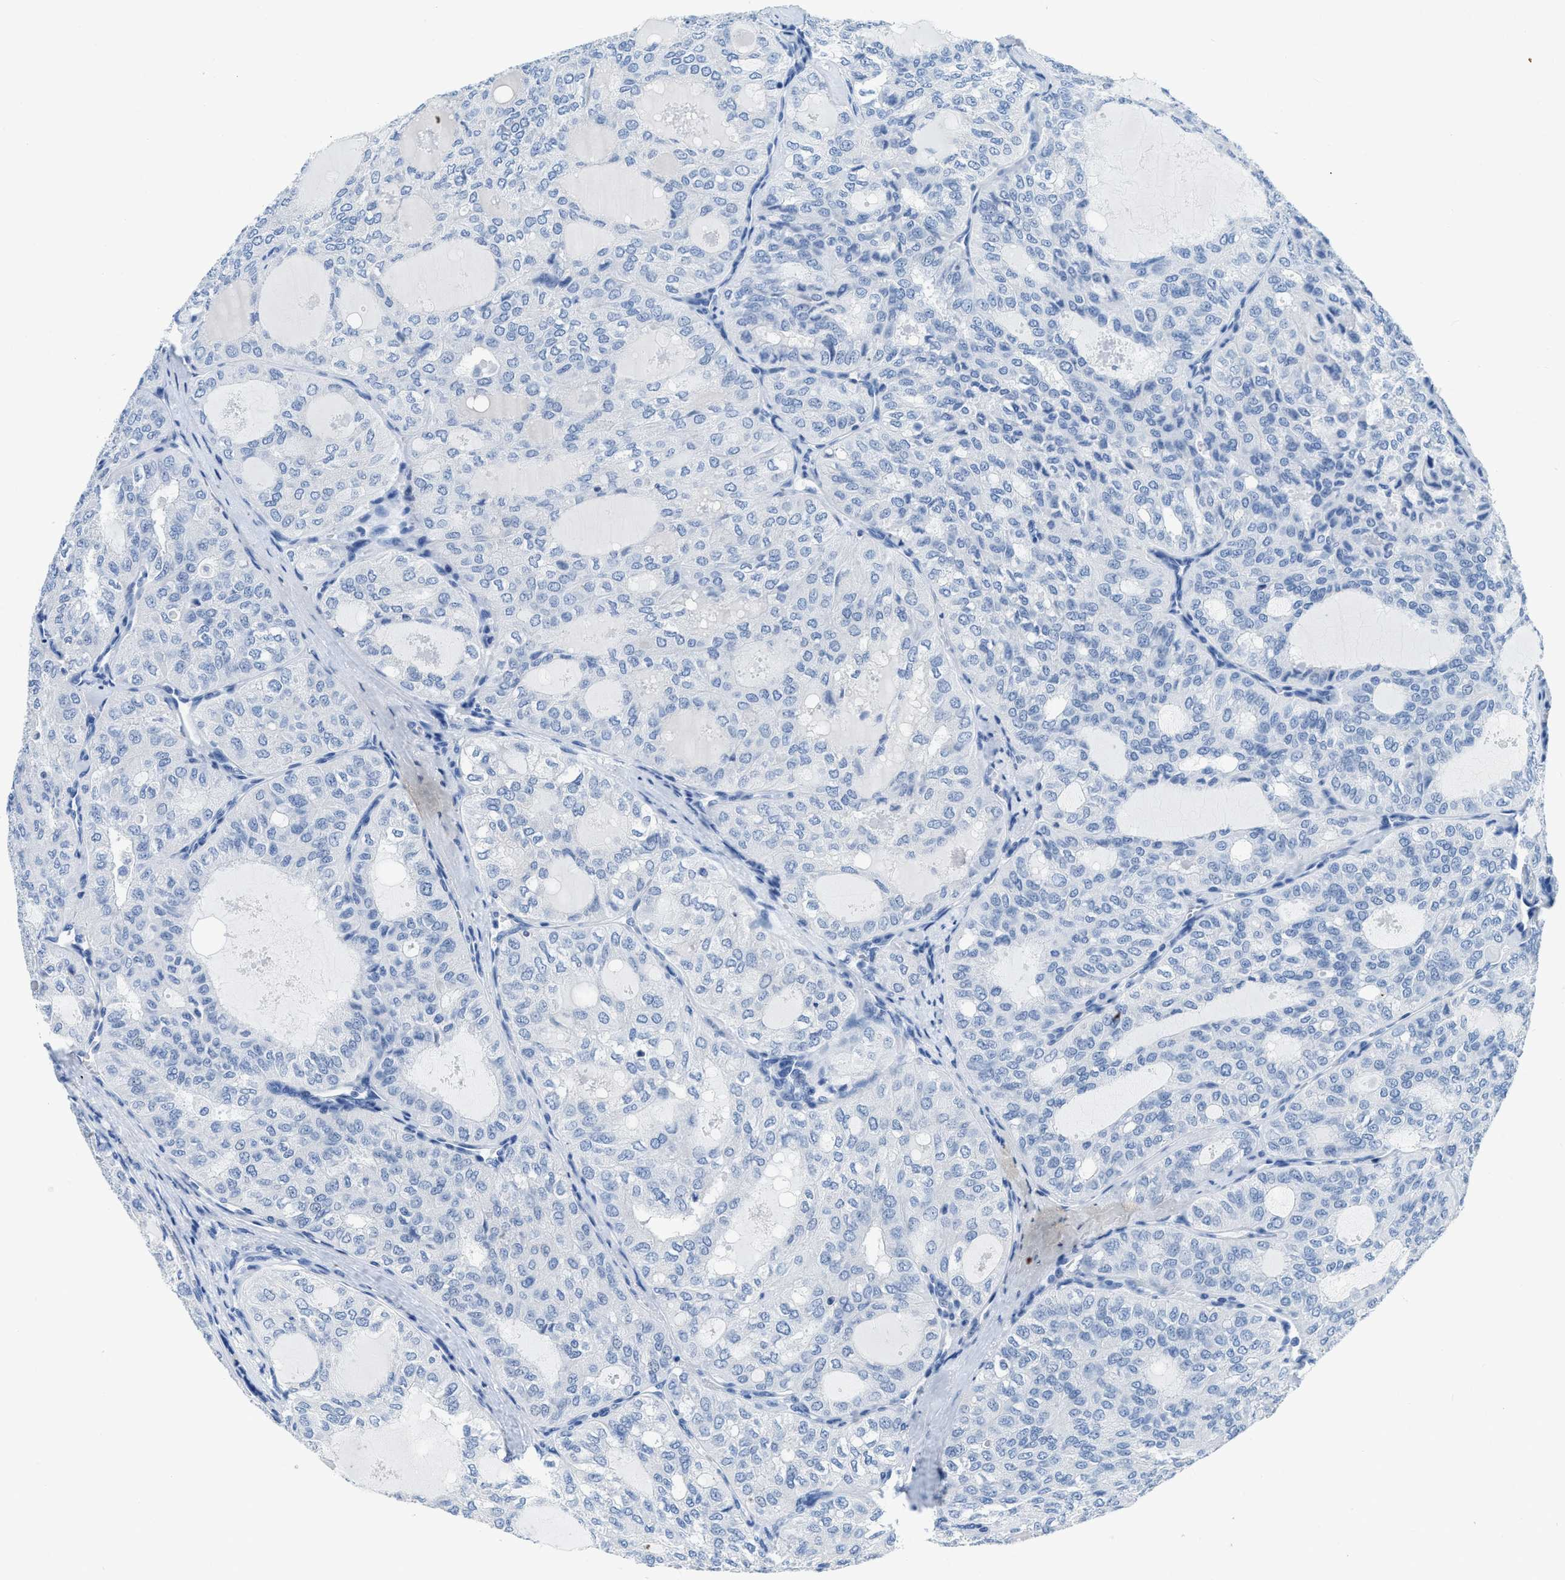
{"staining": {"intensity": "negative", "quantity": "none", "location": "none"}, "tissue": "thyroid cancer", "cell_type": "Tumor cells", "image_type": "cancer", "snomed": [{"axis": "morphology", "description": "Follicular adenoma carcinoma, NOS"}, {"axis": "topography", "description": "Thyroid gland"}], "caption": "Image shows no significant protein expression in tumor cells of thyroid cancer (follicular adenoma carcinoma).", "gene": "NFATC2", "patient": {"sex": "male", "age": 75}}